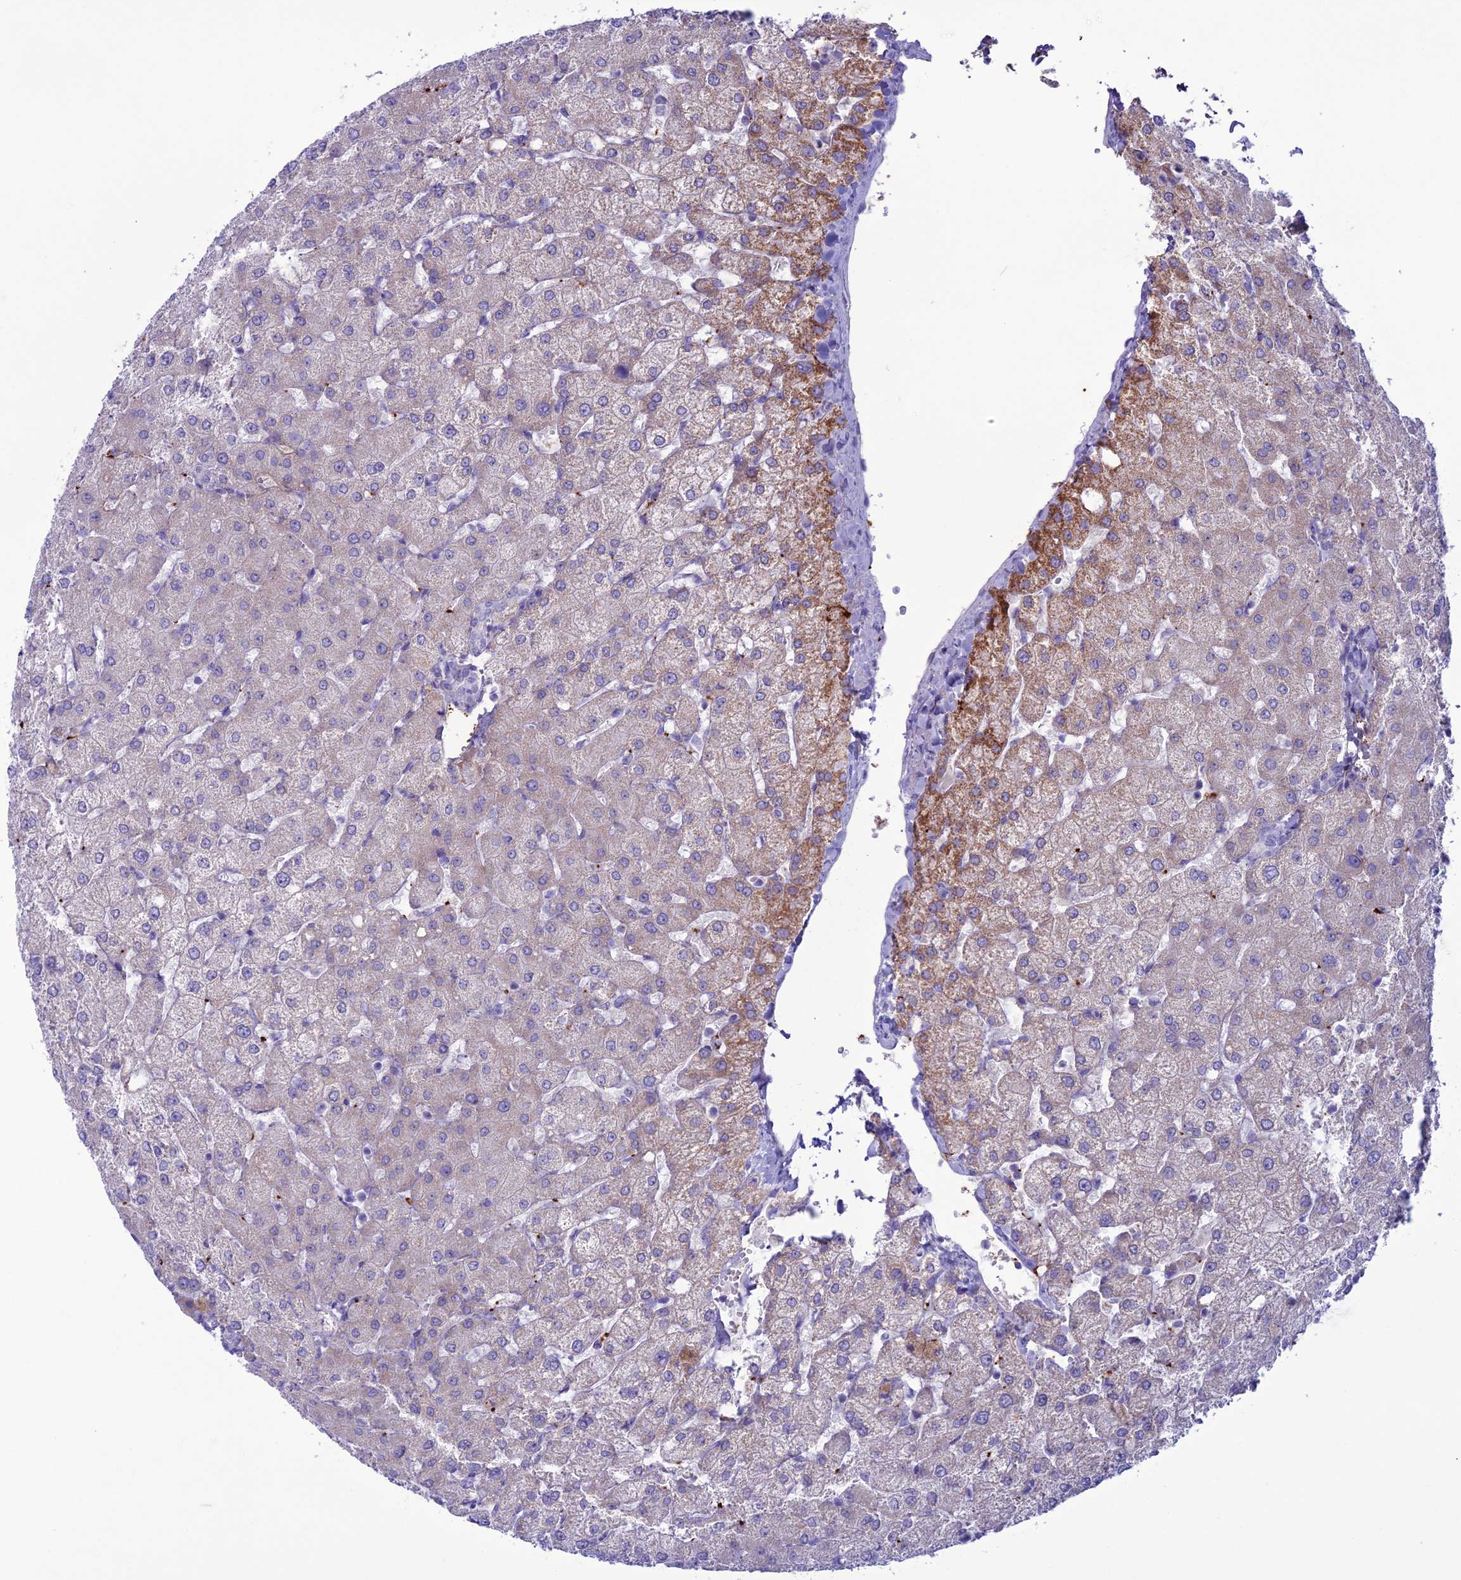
{"staining": {"intensity": "negative", "quantity": "none", "location": "none"}, "tissue": "liver", "cell_type": "Cholangiocytes", "image_type": "normal", "snomed": [{"axis": "morphology", "description": "Normal tissue, NOS"}, {"axis": "topography", "description": "Liver"}], "caption": "The image displays no significant positivity in cholangiocytes of liver. (IHC, brightfield microscopy, high magnification).", "gene": "C21orf140", "patient": {"sex": "female", "age": 54}}